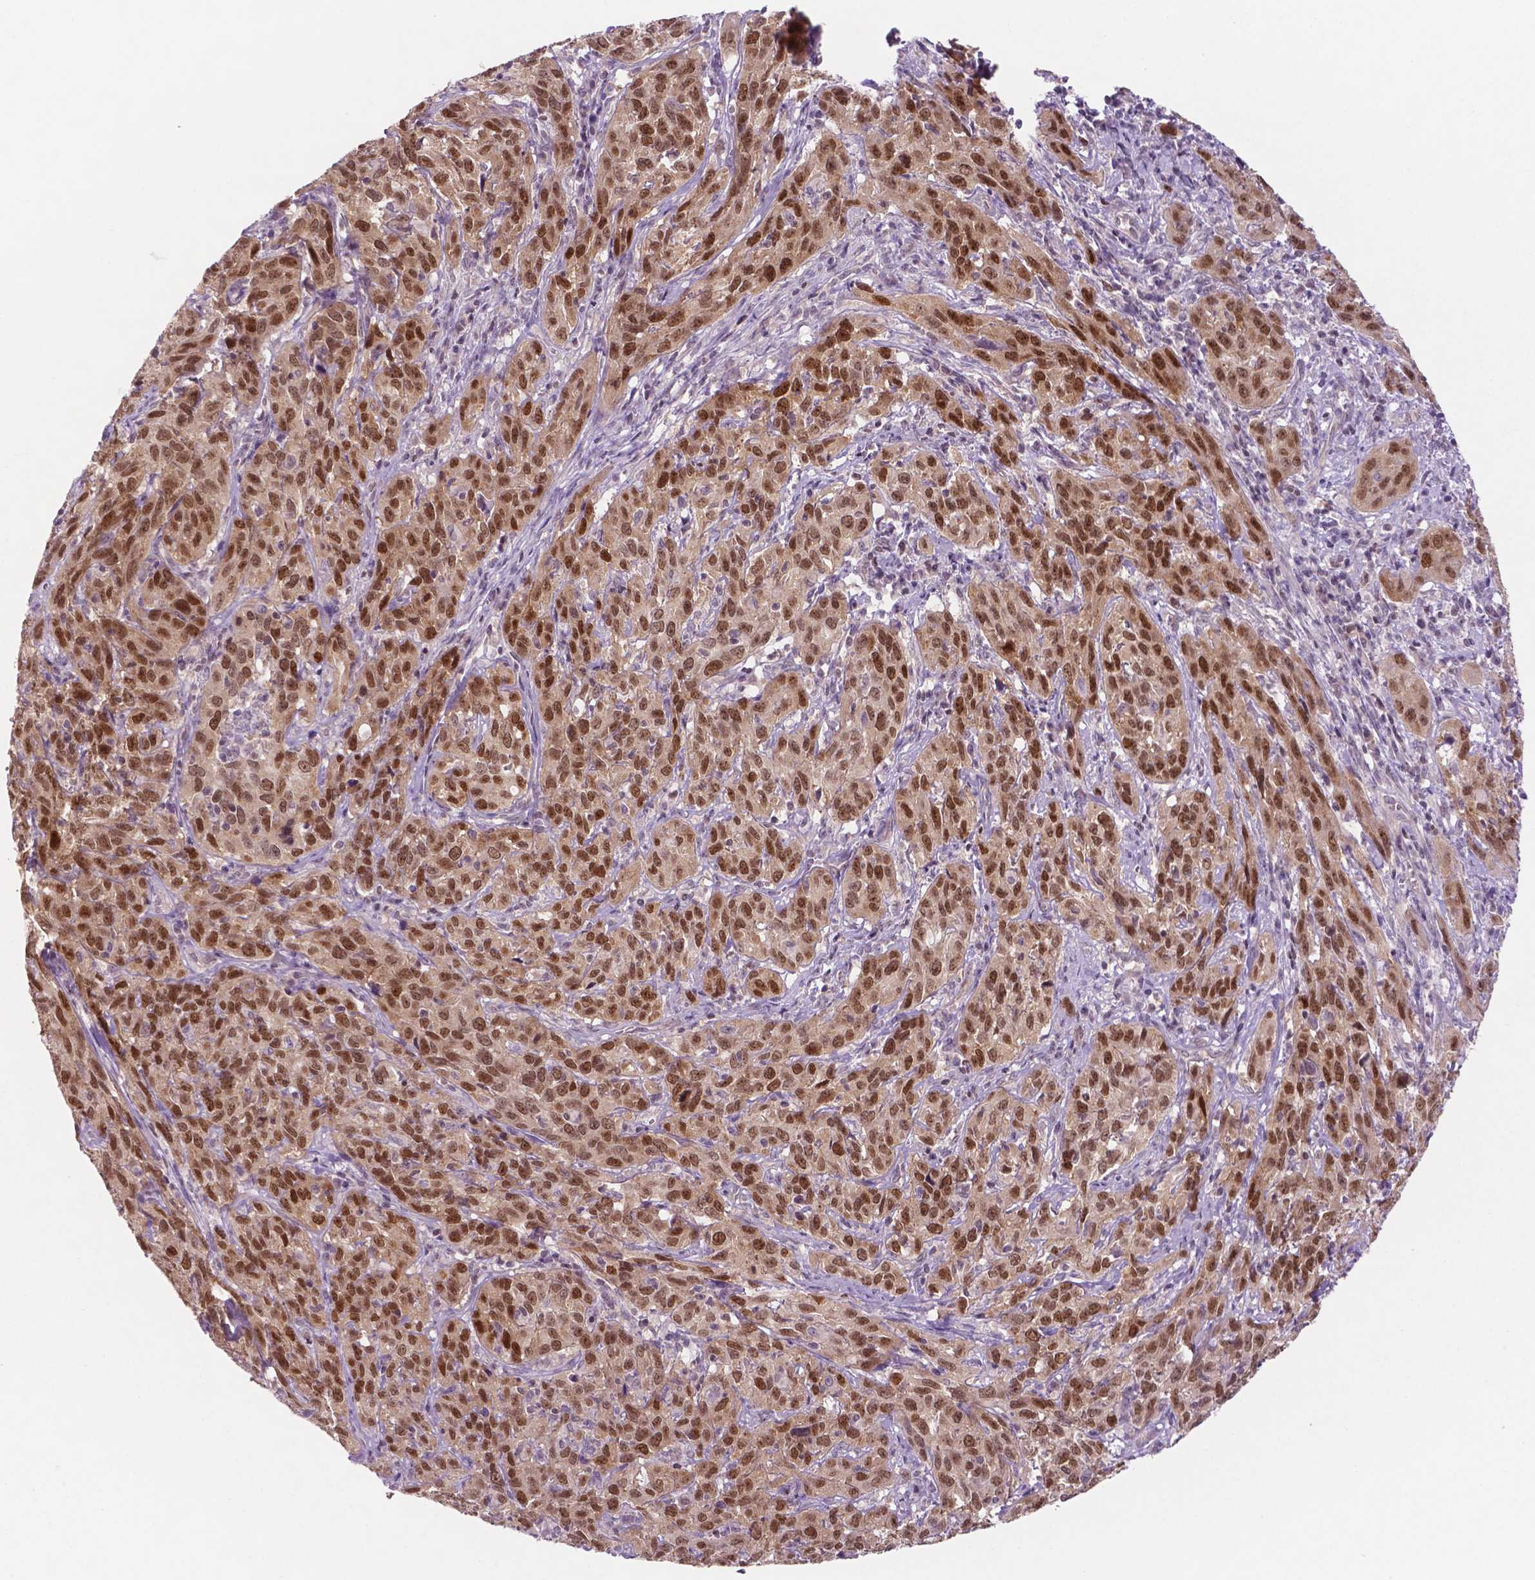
{"staining": {"intensity": "moderate", "quantity": ">75%", "location": "nuclear"}, "tissue": "cervical cancer", "cell_type": "Tumor cells", "image_type": "cancer", "snomed": [{"axis": "morphology", "description": "Squamous cell carcinoma, NOS"}, {"axis": "topography", "description": "Cervix"}], "caption": "Human cervical cancer stained with a brown dye shows moderate nuclear positive staining in about >75% of tumor cells.", "gene": "FAM50B", "patient": {"sex": "female", "age": 51}}